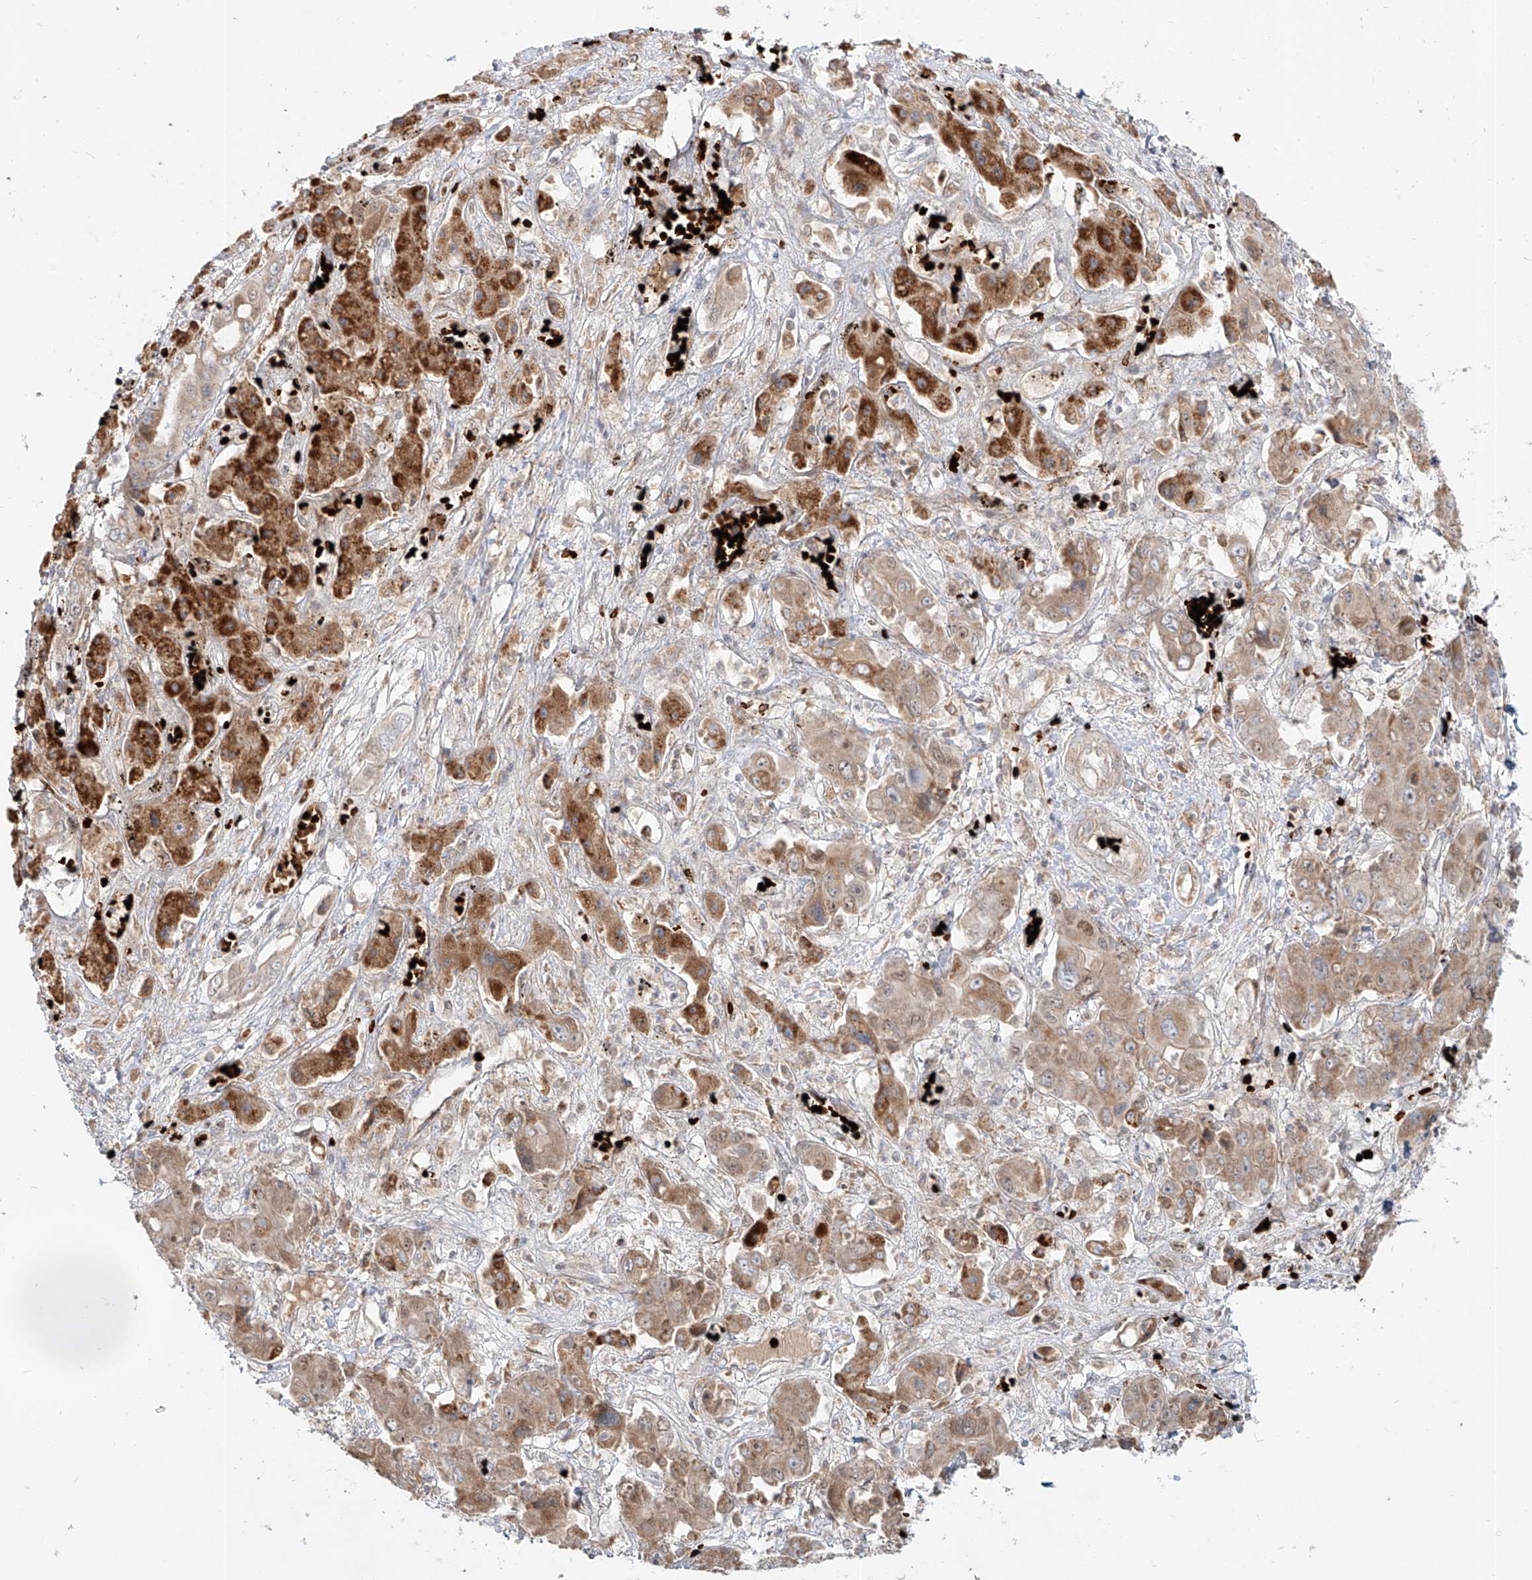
{"staining": {"intensity": "strong", "quantity": "25%-75%", "location": "cytoplasmic/membranous,nuclear"}, "tissue": "liver cancer", "cell_type": "Tumor cells", "image_type": "cancer", "snomed": [{"axis": "morphology", "description": "Cholangiocarcinoma"}, {"axis": "topography", "description": "Liver"}], "caption": "DAB immunohistochemical staining of liver cancer exhibits strong cytoplasmic/membranous and nuclear protein staining in about 25%-75% of tumor cells. Nuclei are stained in blue.", "gene": "FGD2", "patient": {"sex": "male", "age": 67}}